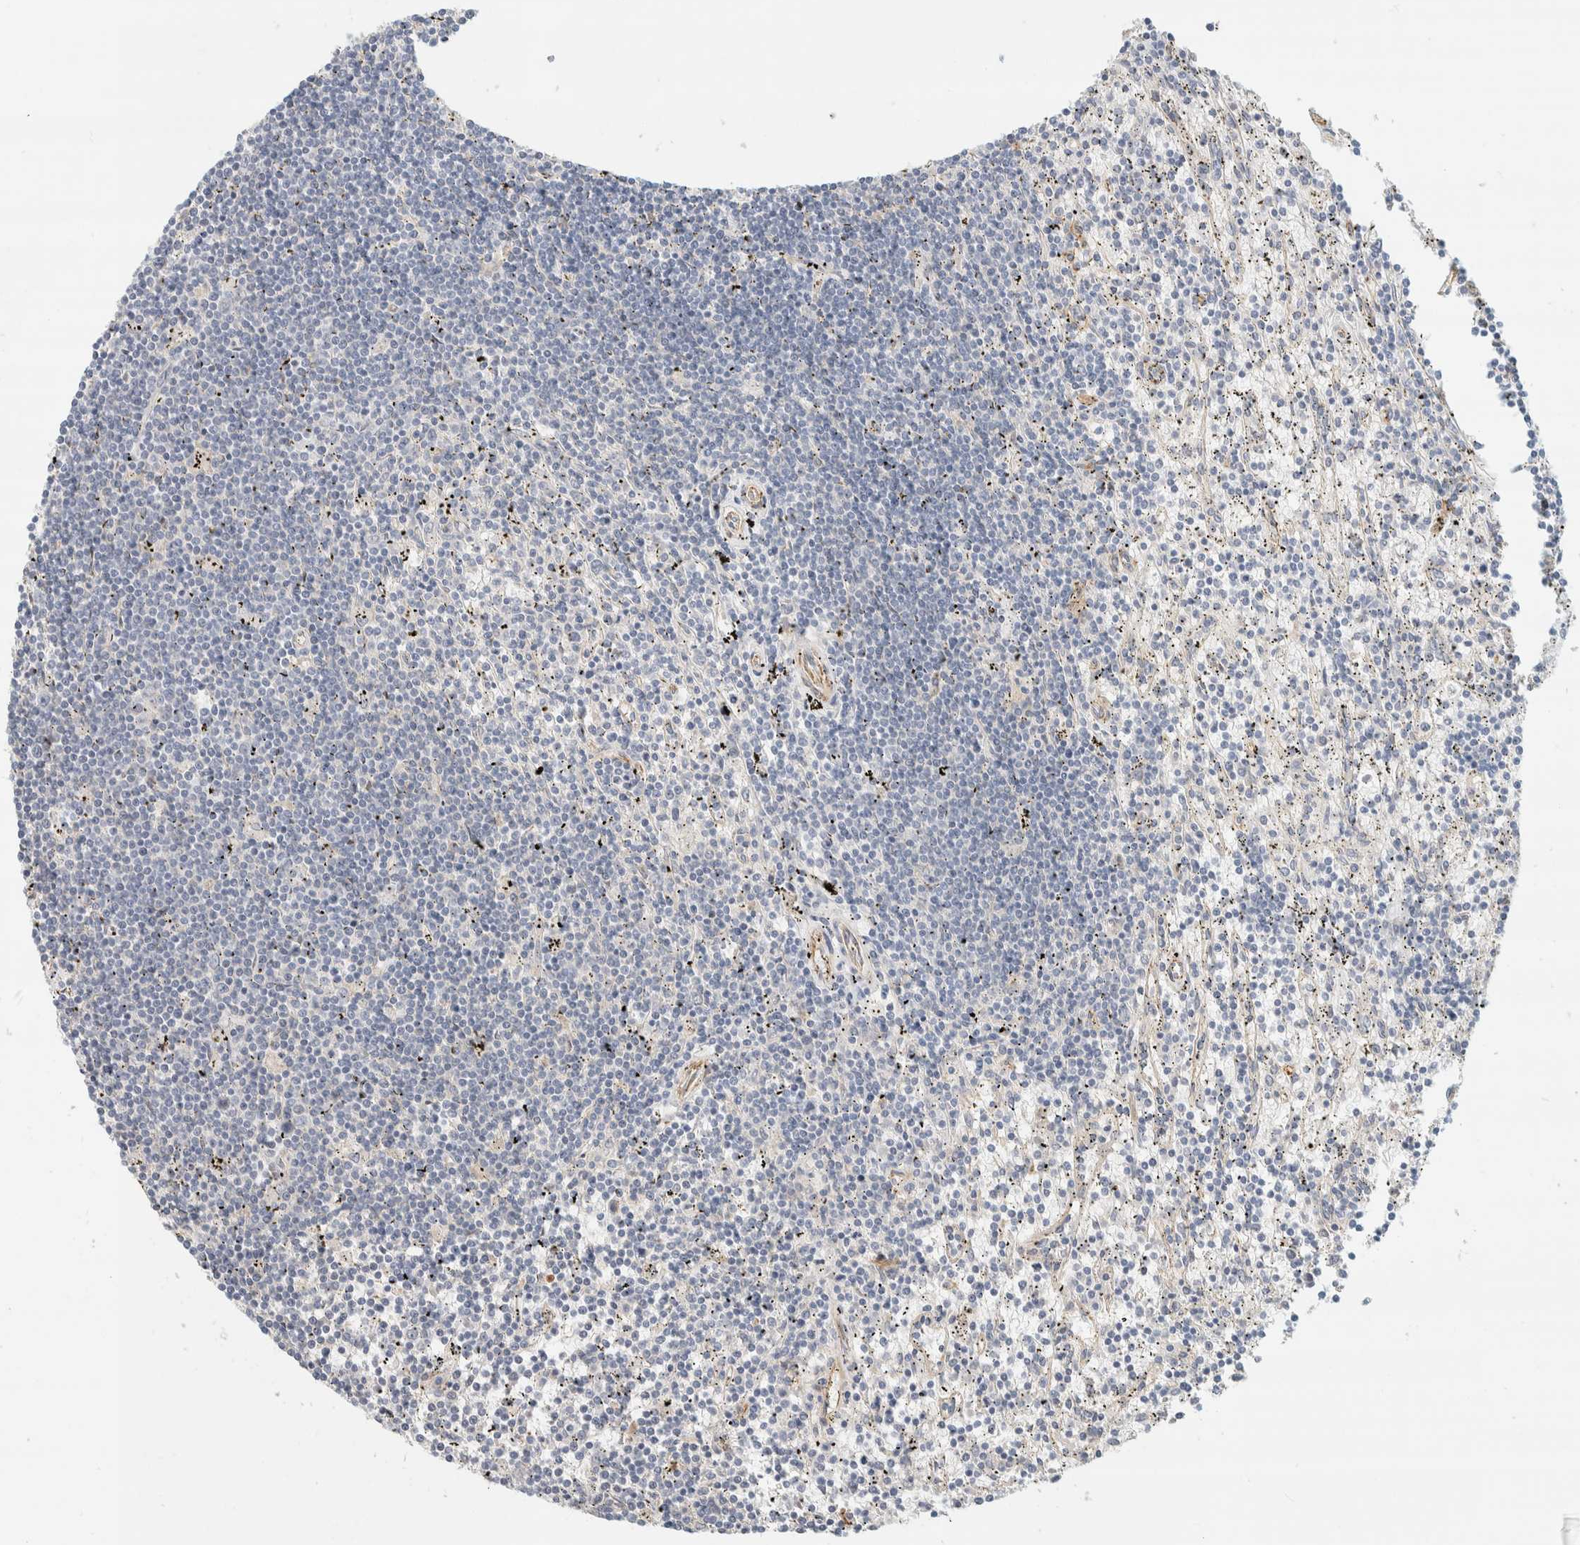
{"staining": {"intensity": "negative", "quantity": "none", "location": "none"}, "tissue": "lymphoma", "cell_type": "Tumor cells", "image_type": "cancer", "snomed": [{"axis": "morphology", "description": "Malignant lymphoma, non-Hodgkin's type, Low grade"}, {"axis": "topography", "description": "Spleen"}], "caption": "Protein analysis of low-grade malignant lymphoma, non-Hodgkin's type demonstrates no significant staining in tumor cells.", "gene": "CDR2", "patient": {"sex": "male", "age": 76}}